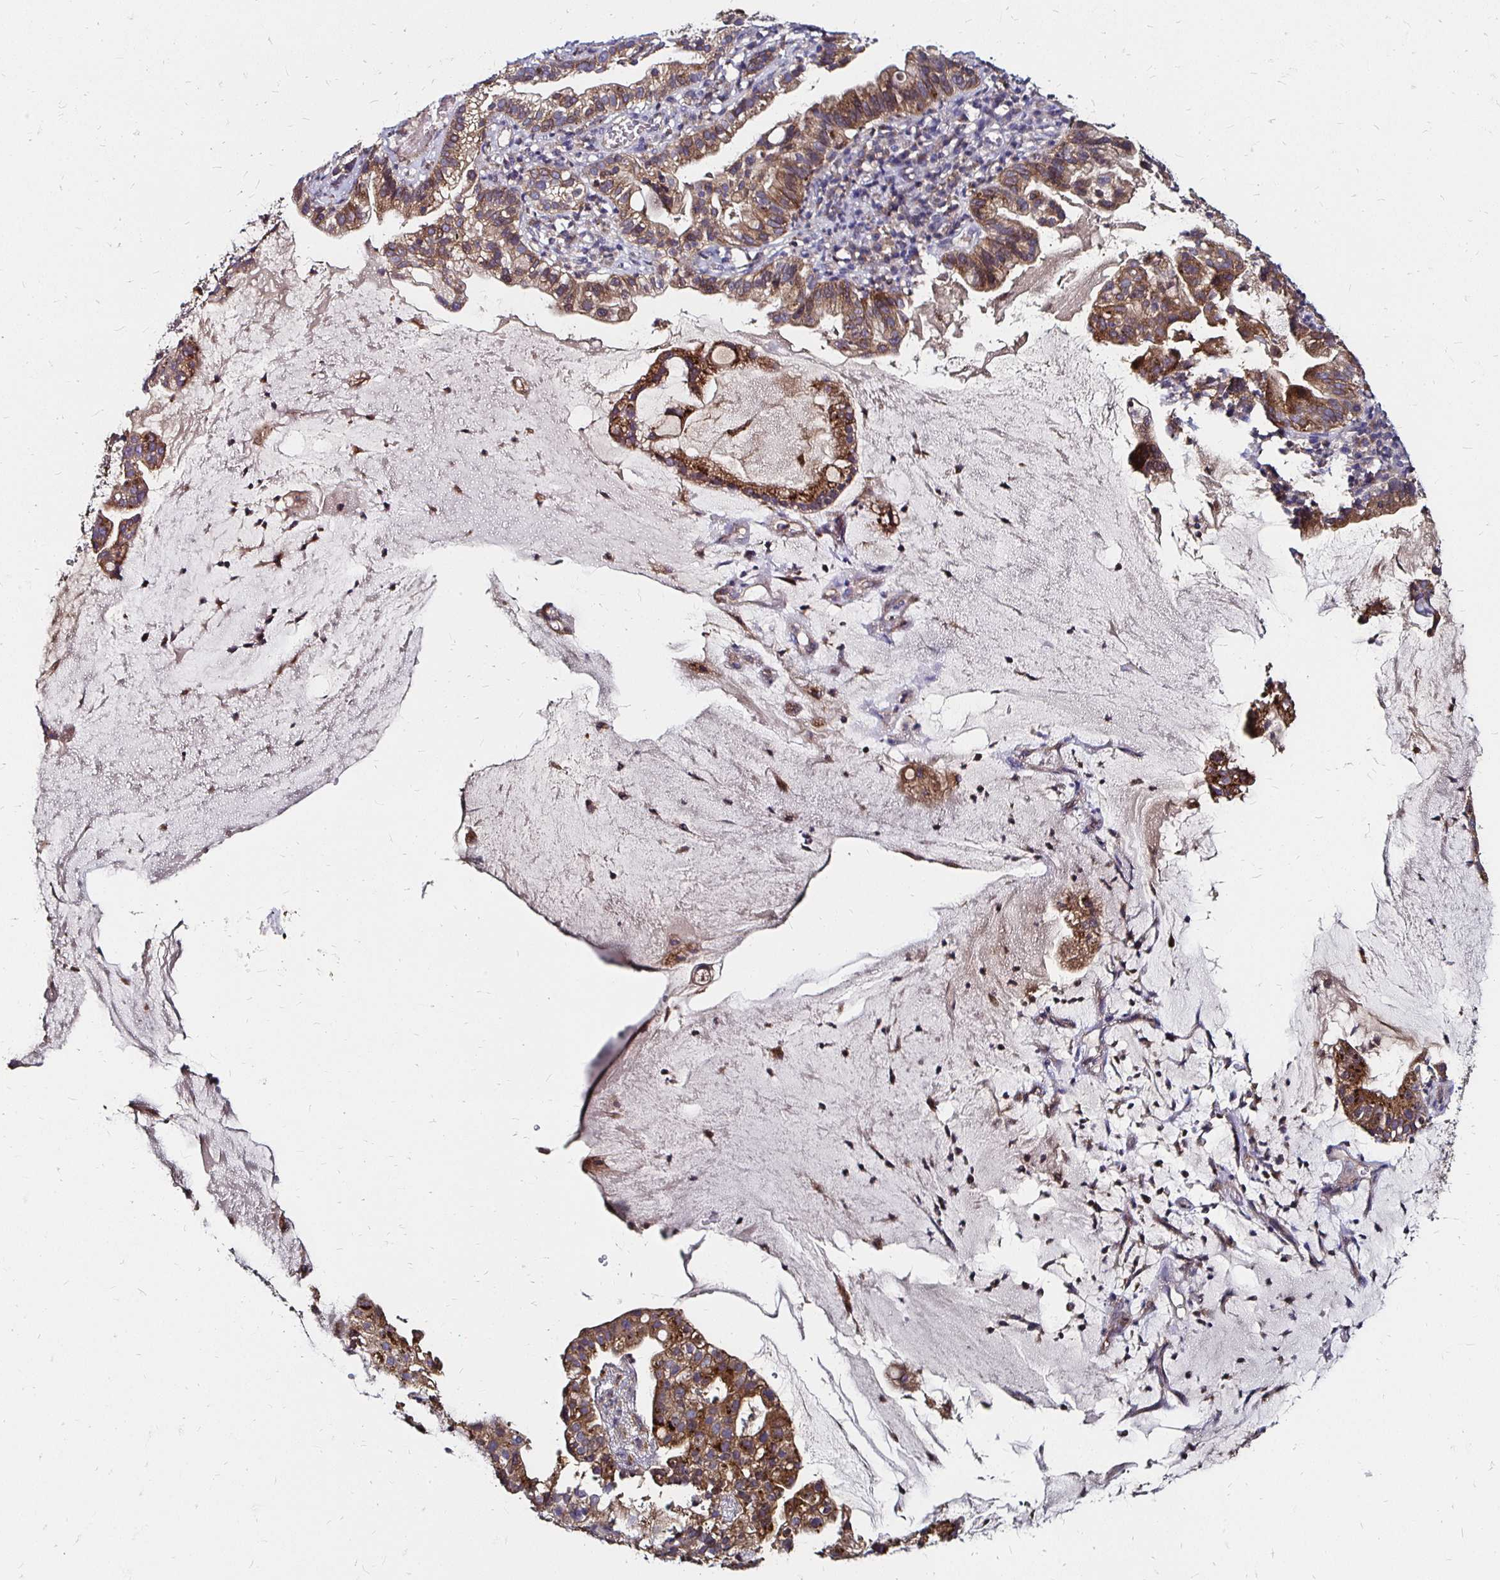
{"staining": {"intensity": "moderate", "quantity": ">75%", "location": "cytoplasmic/membranous"}, "tissue": "cervical cancer", "cell_type": "Tumor cells", "image_type": "cancer", "snomed": [{"axis": "morphology", "description": "Adenocarcinoma, NOS"}, {"axis": "topography", "description": "Cervix"}], "caption": "Tumor cells show moderate cytoplasmic/membranous staining in about >75% of cells in cervical adenocarcinoma. (Stains: DAB (3,3'-diaminobenzidine) in brown, nuclei in blue, Microscopy: brightfield microscopy at high magnification).", "gene": "NCSTN", "patient": {"sex": "female", "age": 41}}